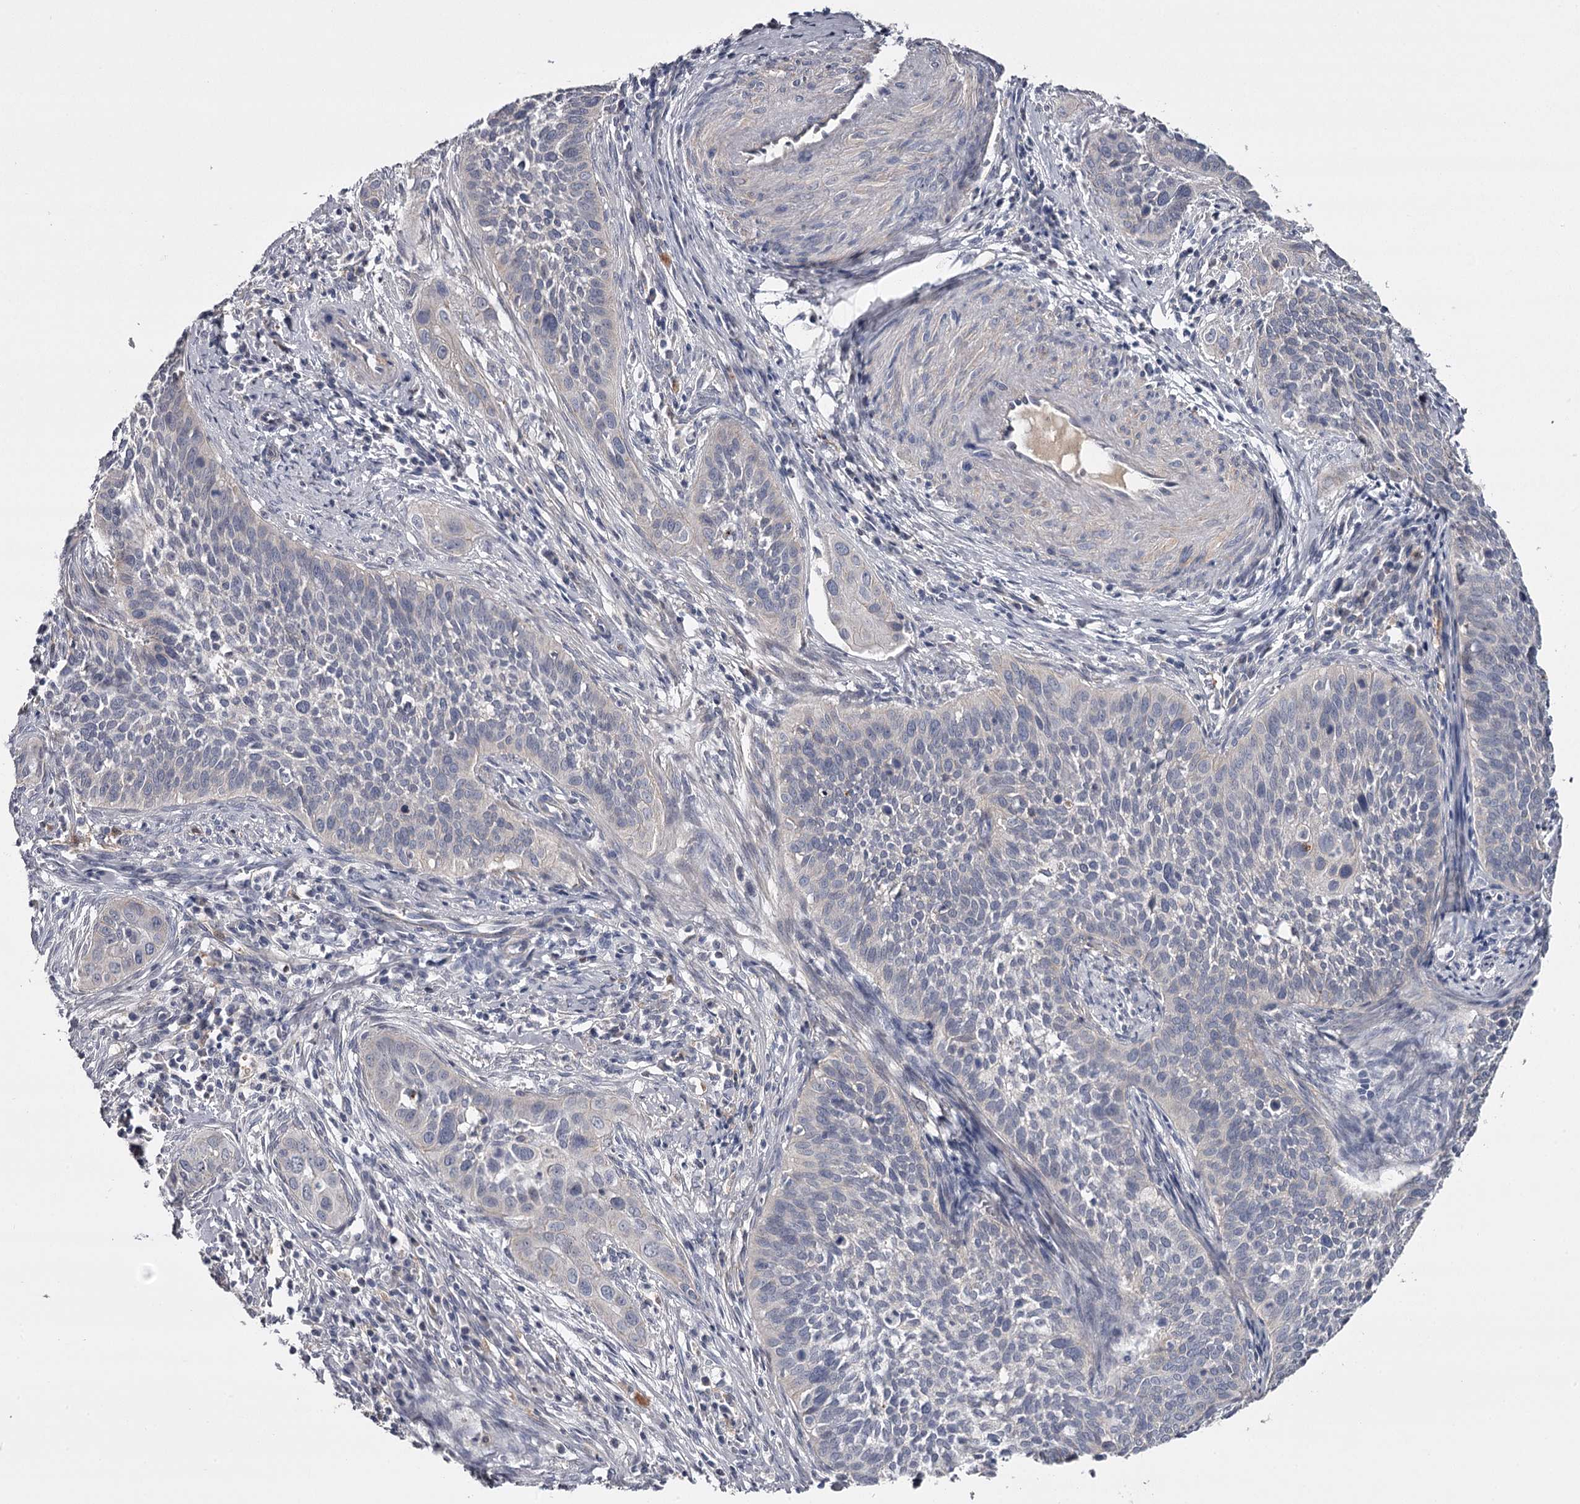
{"staining": {"intensity": "negative", "quantity": "none", "location": "none"}, "tissue": "cervical cancer", "cell_type": "Tumor cells", "image_type": "cancer", "snomed": [{"axis": "morphology", "description": "Squamous cell carcinoma, NOS"}, {"axis": "topography", "description": "Cervix"}], "caption": "Immunohistochemical staining of squamous cell carcinoma (cervical) reveals no significant expression in tumor cells.", "gene": "FDXACB1", "patient": {"sex": "female", "age": 34}}